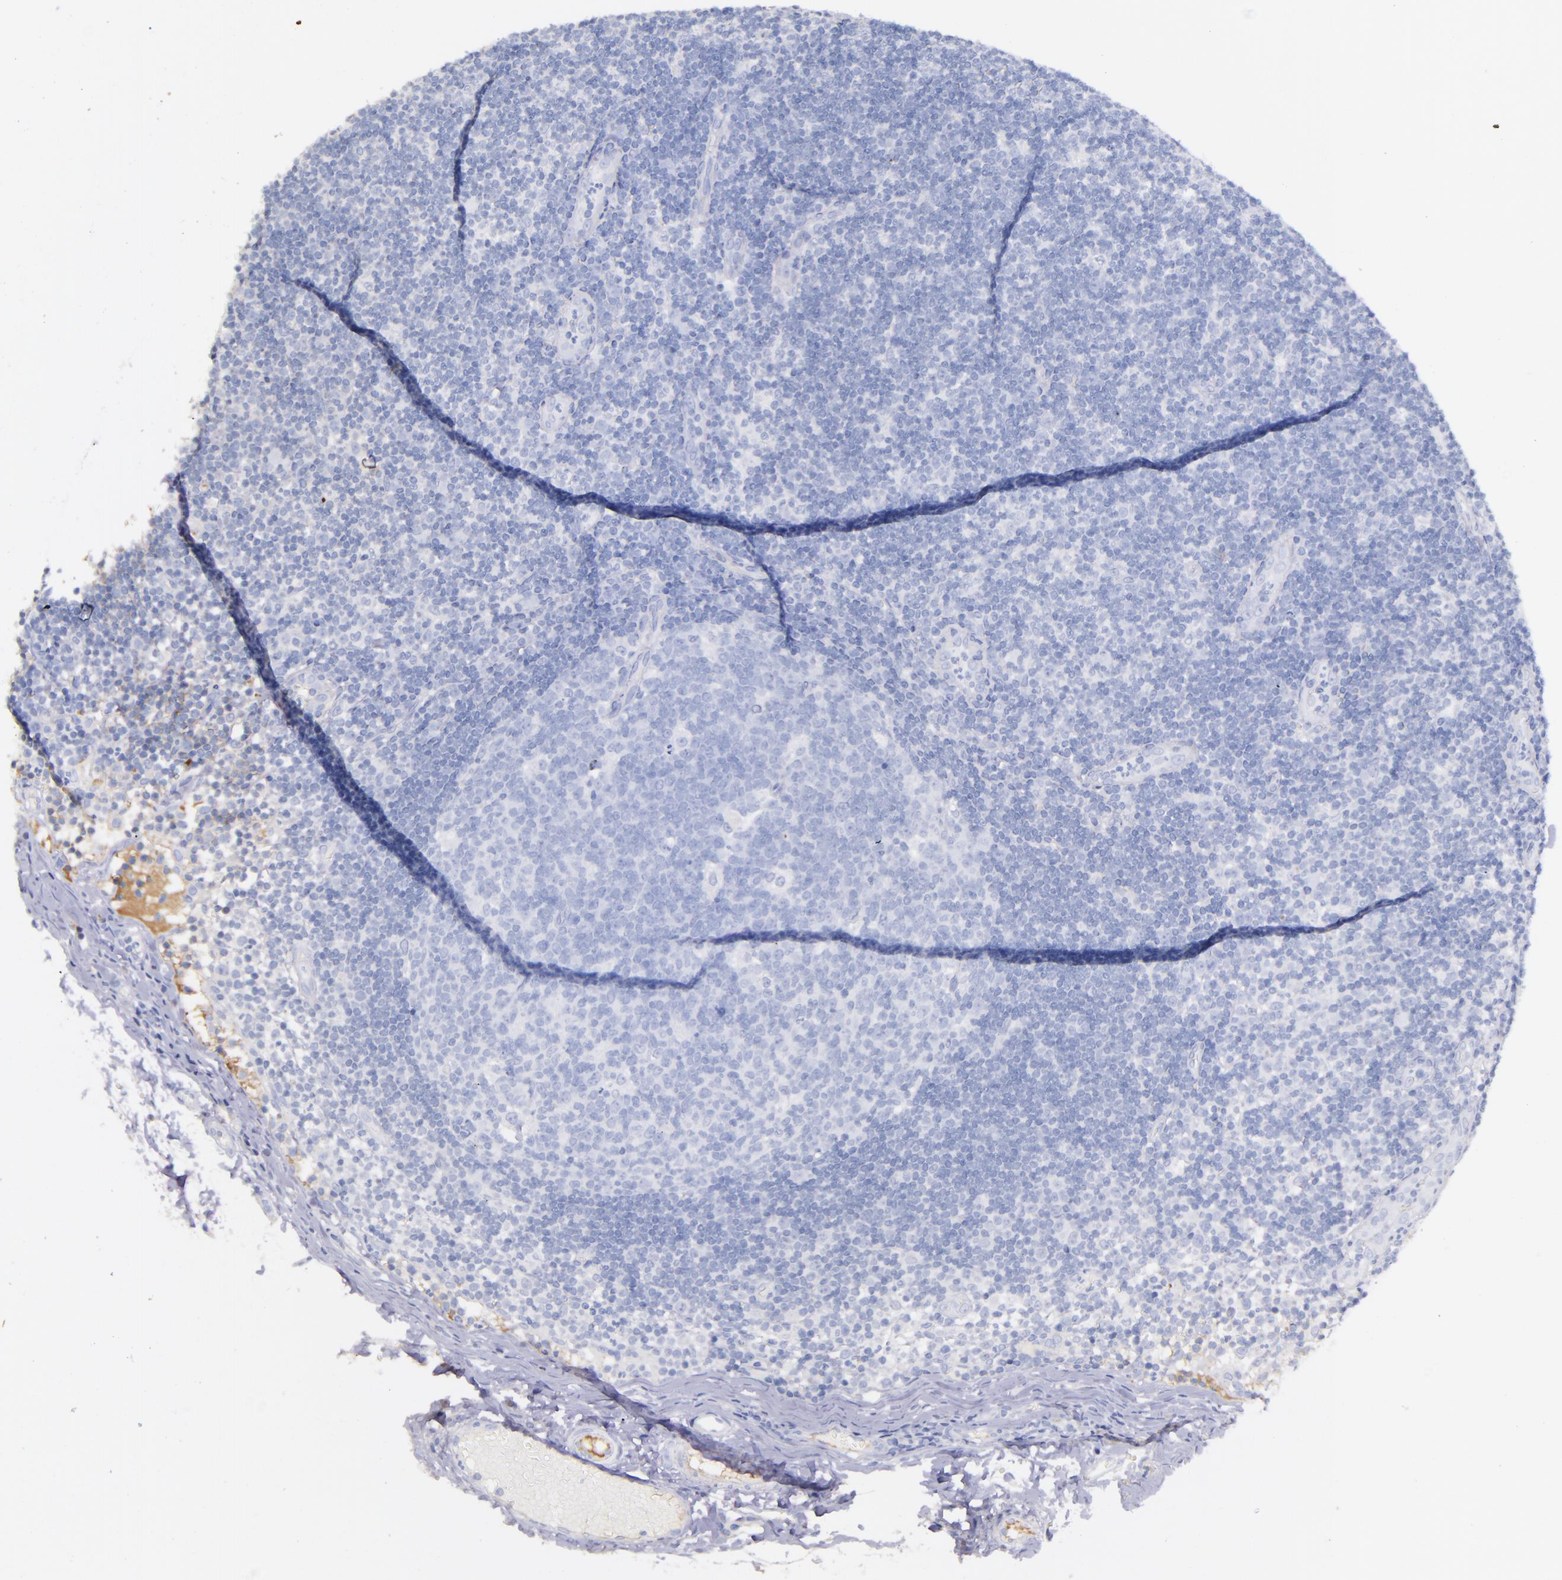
{"staining": {"intensity": "negative", "quantity": "none", "location": "none"}, "tissue": "lymph node", "cell_type": "Germinal center cells", "image_type": "normal", "snomed": [{"axis": "morphology", "description": "Normal tissue, NOS"}, {"axis": "morphology", "description": "Inflammation, NOS"}, {"axis": "topography", "description": "Lymph node"}, {"axis": "topography", "description": "Salivary gland"}], "caption": "Germinal center cells show no significant staining in normal lymph node. (Immunohistochemistry, brightfield microscopy, high magnification).", "gene": "KNG1", "patient": {"sex": "male", "age": 3}}